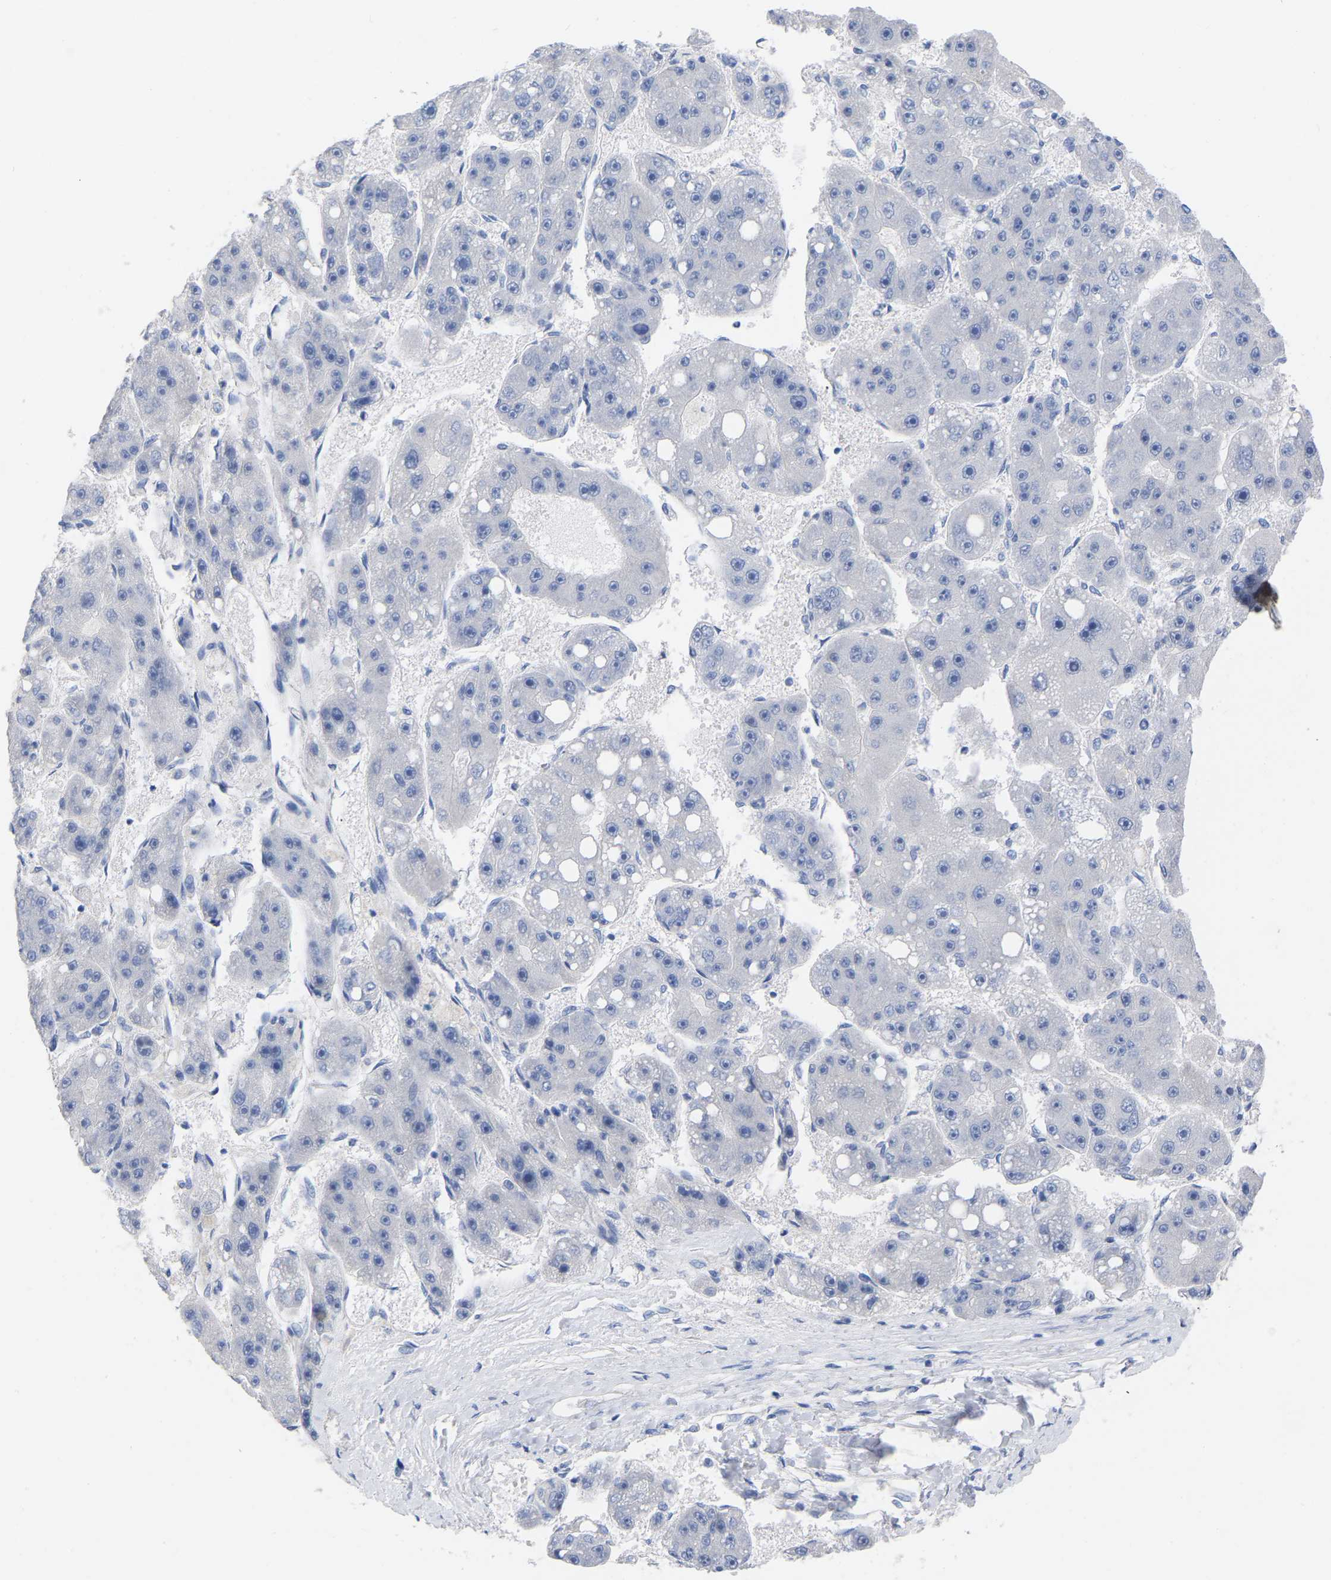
{"staining": {"intensity": "negative", "quantity": "none", "location": "none"}, "tissue": "liver cancer", "cell_type": "Tumor cells", "image_type": "cancer", "snomed": [{"axis": "morphology", "description": "Carcinoma, Hepatocellular, NOS"}, {"axis": "topography", "description": "Liver"}], "caption": "Immunohistochemistry (IHC) of liver cancer (hepatocellular carcinoma) displays no expression in tumor cells.", "gene": "HAPLN1", "patient": {"sex": "female", "age": 61}}